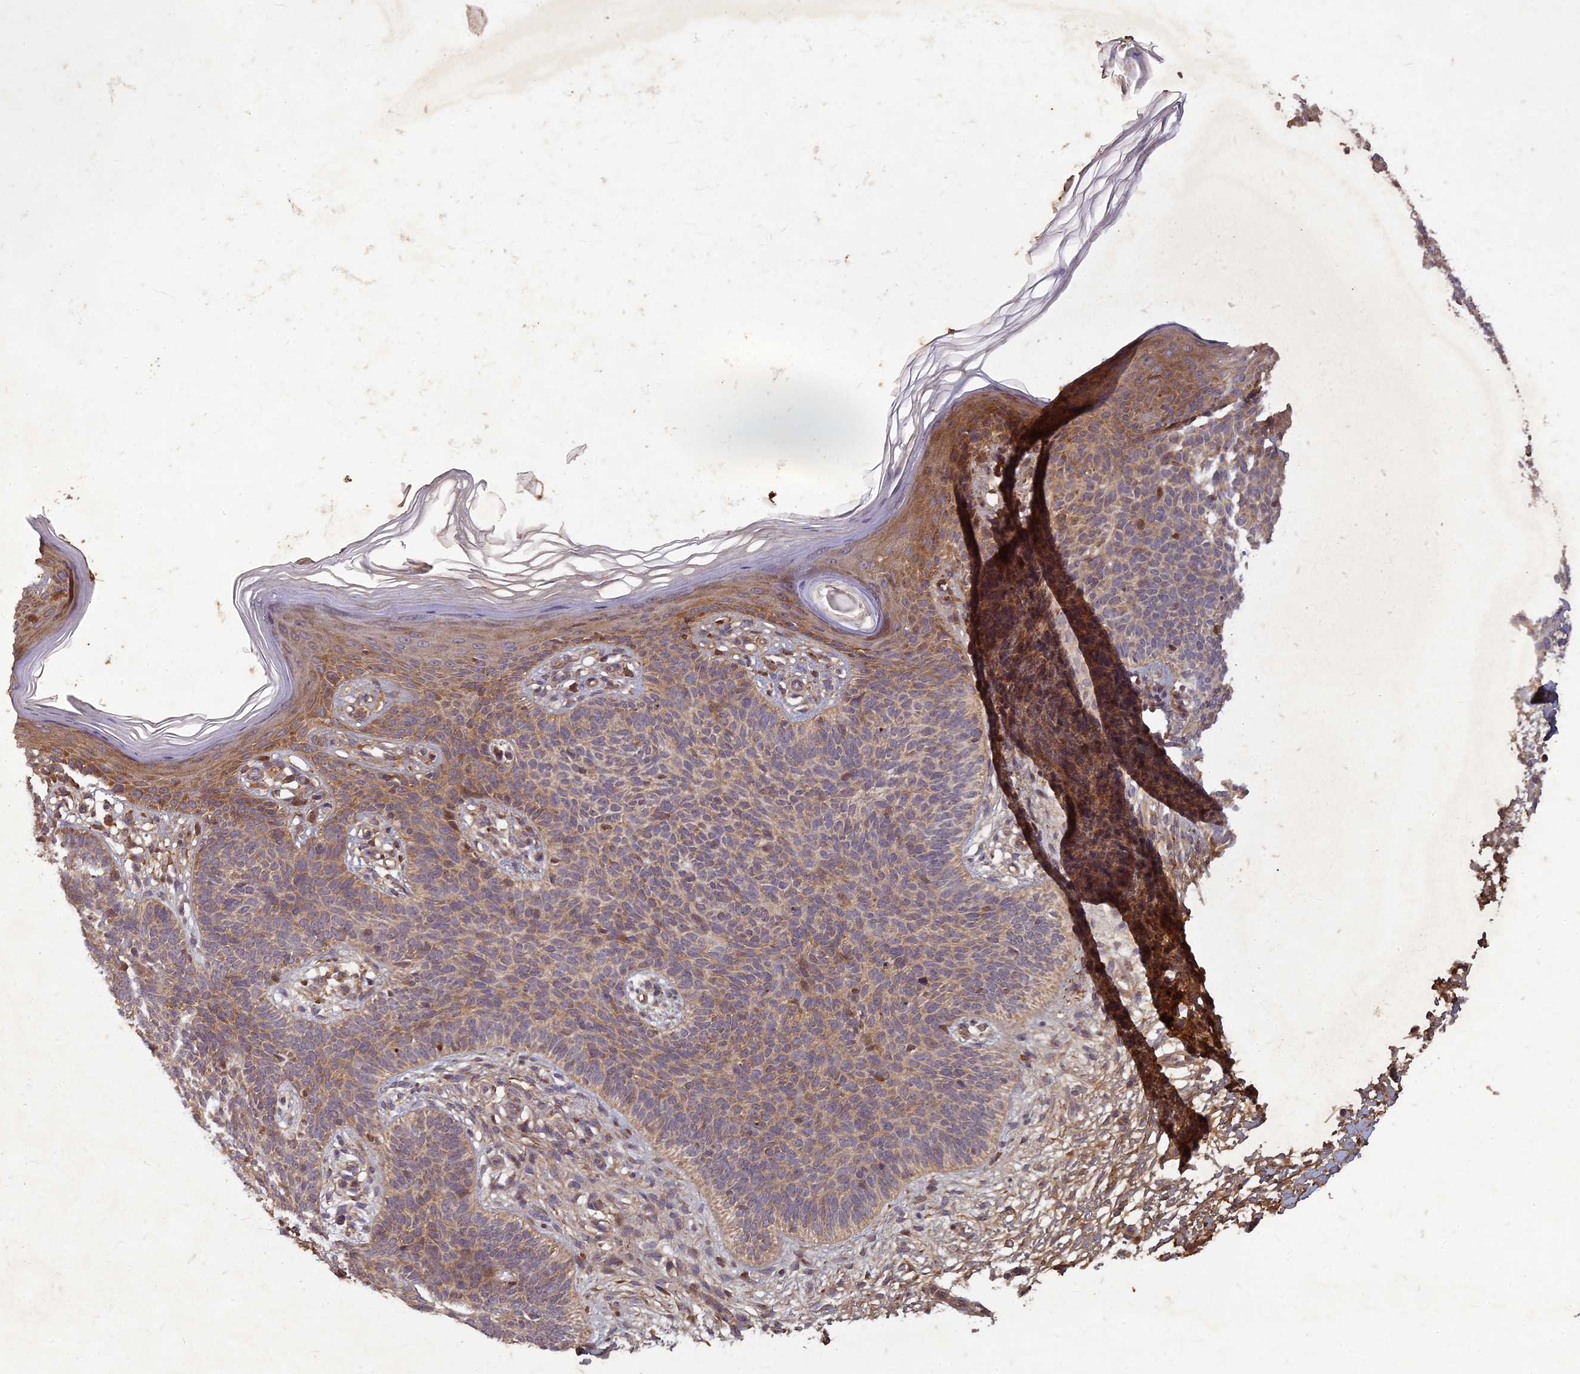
{"staining": {"intensity": "weak", "quantity": ">75%", "location": "cytoplasmic/membranous"}, "tissue": "skin cancer", "cell_type": "Tumor cells", "image_type": "cancer", "snomed": [{"axis": "morphology", "description": "Basal cell carcinoma"}, {"axis": "topography", "description": "Skin"}], "caption": "A brown stain highlights weak cytoplasmic/membranous positivity of a protein in skin basal cell carcinoma tumor cells.", "gene": "TCF25", "patient": {"sex": "female", "age": 66}}